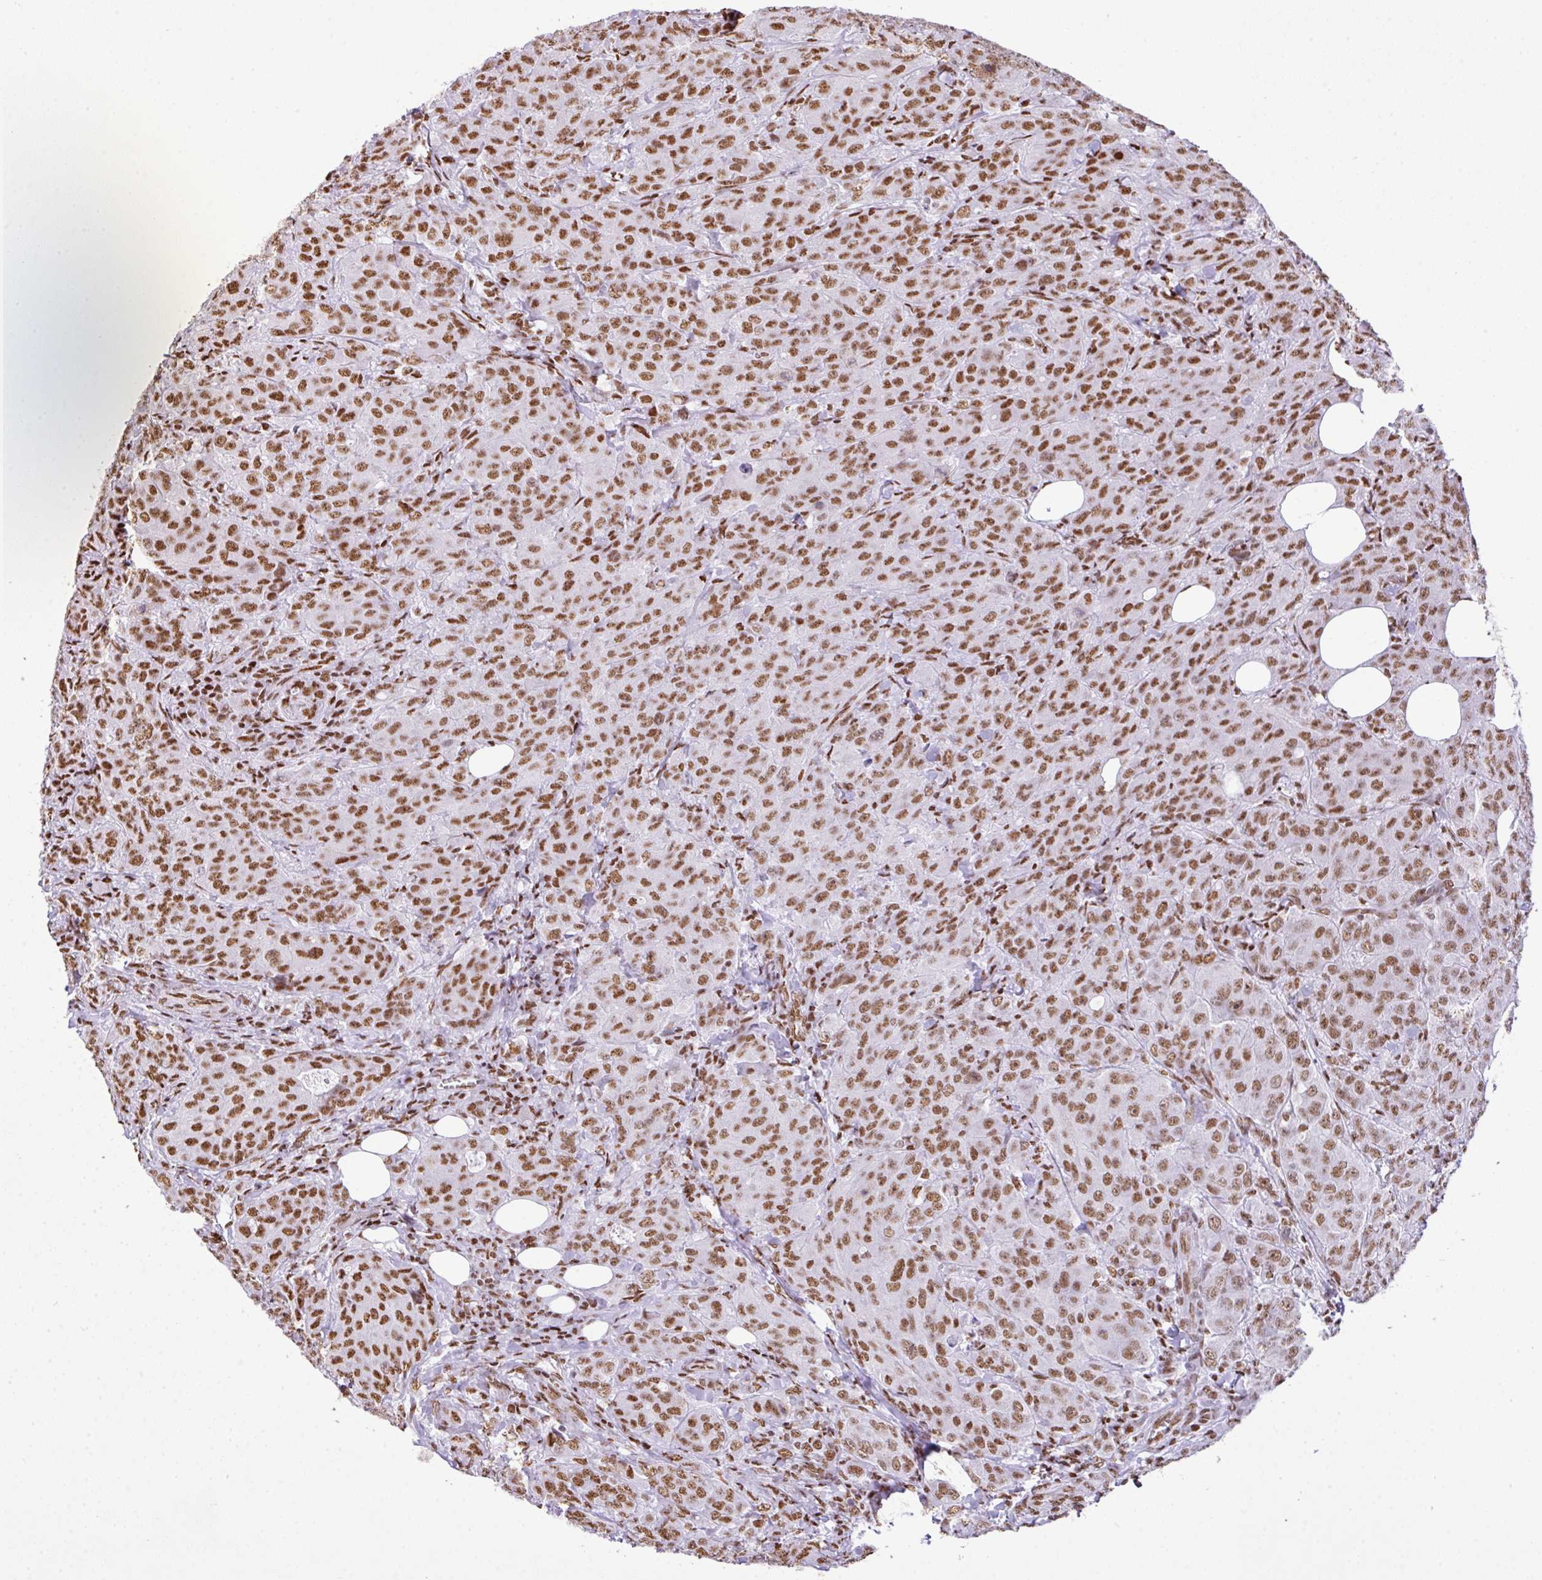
{"staining": {"intensity": "moderate", "quantity": ">75%", "location": "nuclear"}, "tissue": "breast cancer", "cell_type": "Tumor cells", "image_type": "cancer", "snomed": [{"axis": "morphology", "description": "Duct carcinoma"}, {"axis": "topography", "description": "Breast"}], "caption": "Immunohistochemistry (IHC) (DAB) staining of invasive ductal carcinoma (breast) displays moderate nuclear protein expression in approximately >75% of tumor cells.", "gene": "RARG", "patient": {"sex": "female", "age": 43}}